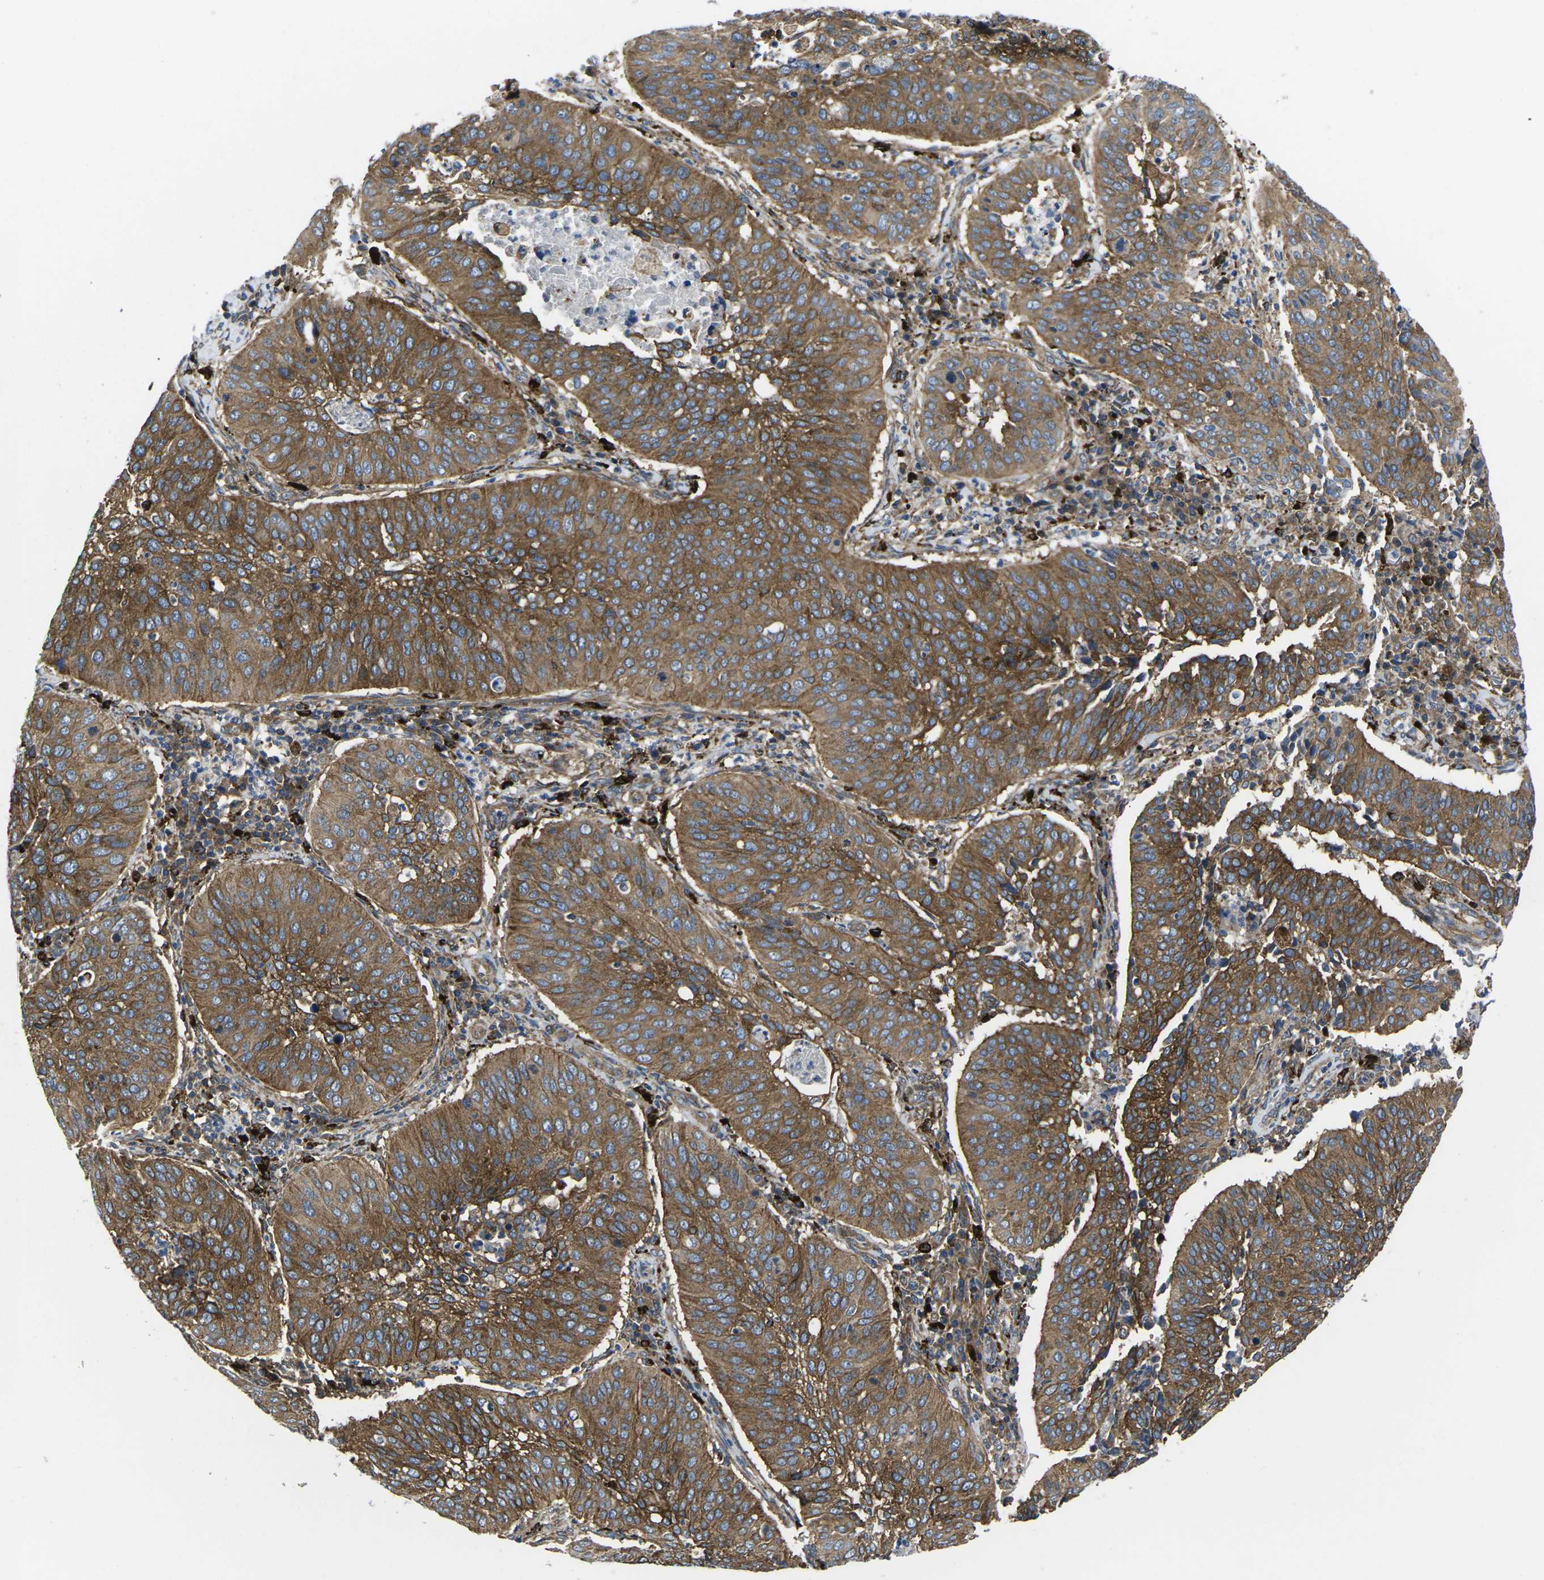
{"staining": {"intensity": "strong", "quantity": ">75%", "location": "cytoplasmic/membranous"}, "tissue": "cervical cancer", "cell_type": "Tumor cells", "image_type": "cancer", "snomed": [{"axis": "morphology", "description": "Normal tissue, NOS"}, {"axis": "morphology", "description": "Squamous cell carcinoma, NOS"}, {"axis": "topography", "description": "Cervix"}], "caption": "Protein staining demonstrates strong cytoplasmic/membranous staining in approximately >75% of tumor cells in squamous cell carcinoma (cervical).", "gene": "DLG1", "patient": {"sex": "female", "age": 39}}